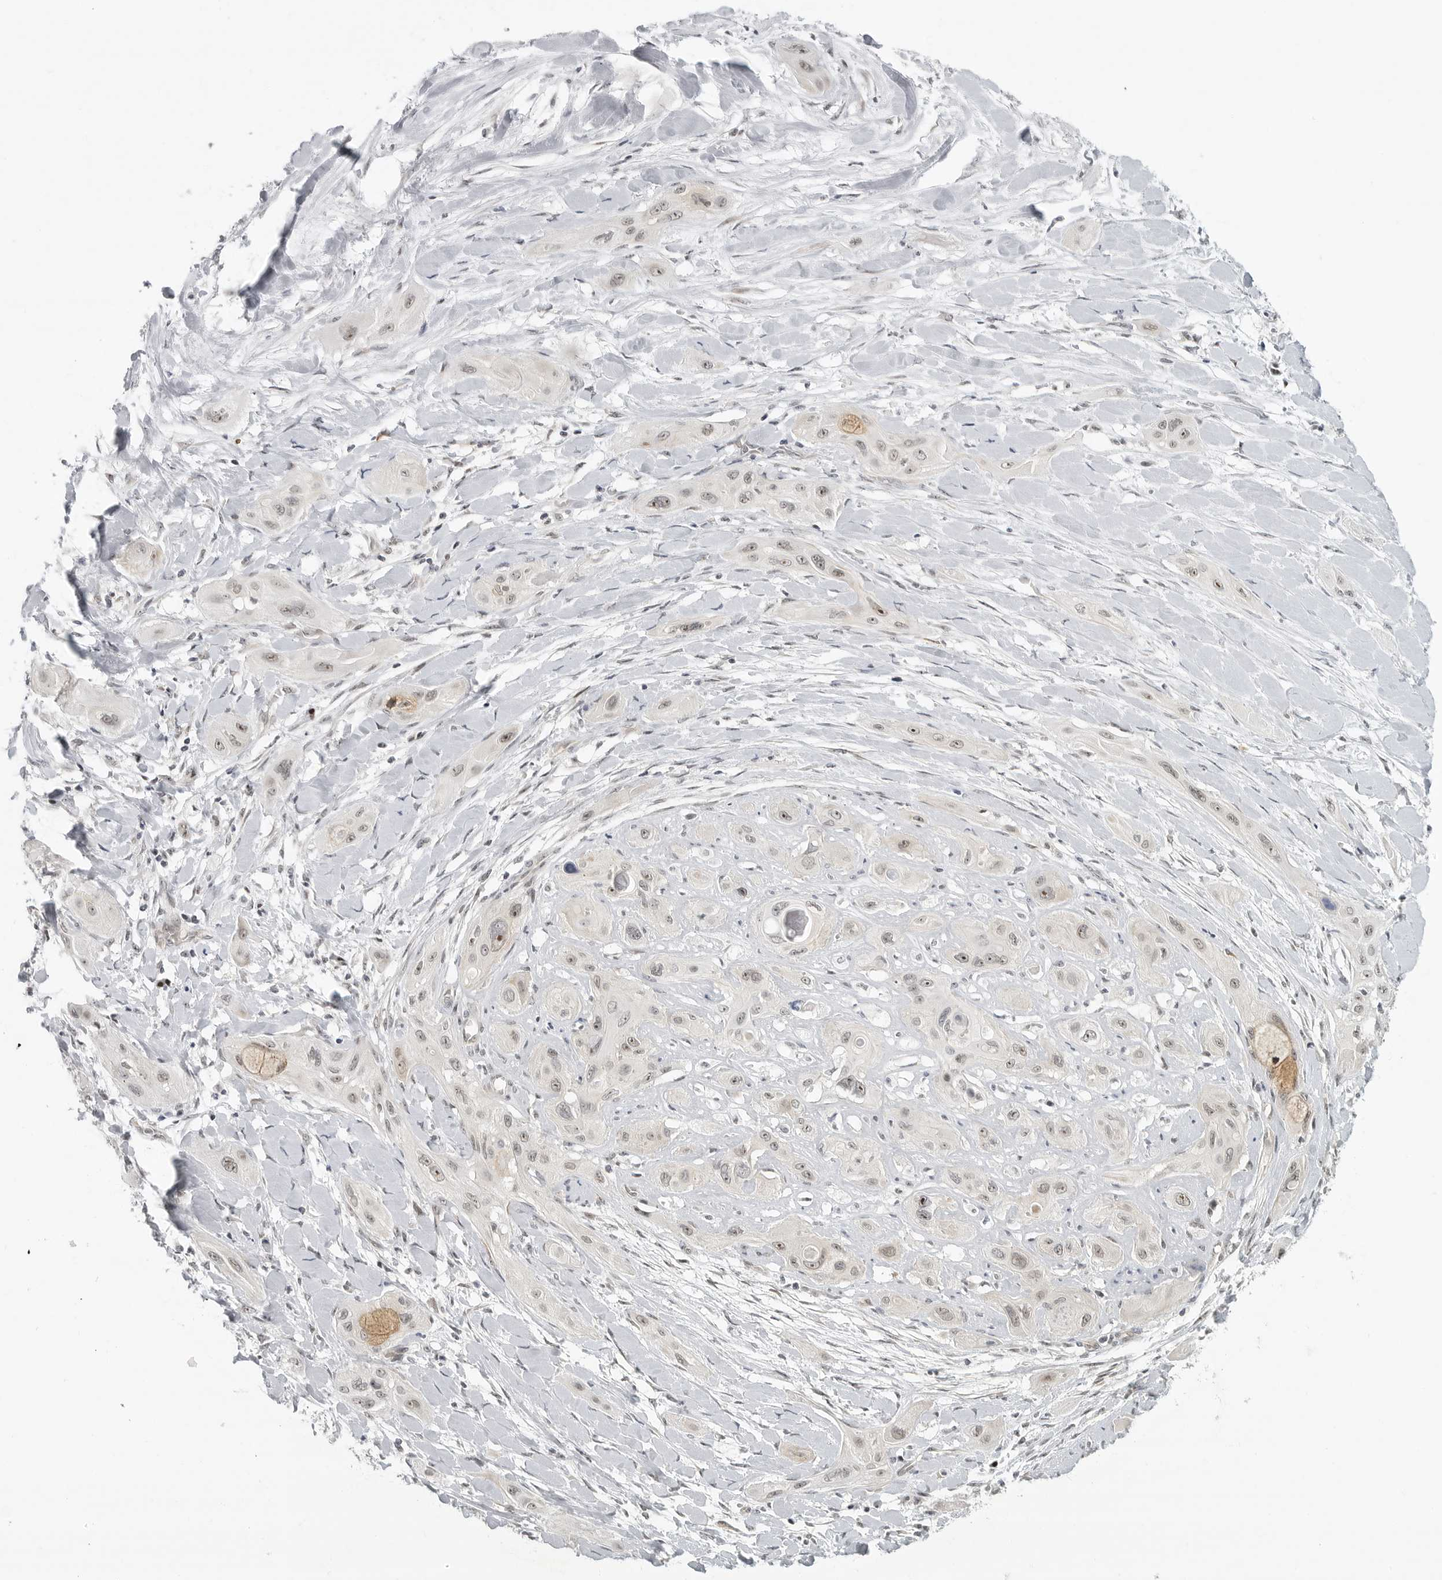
{"staining": {"intensity": "weak", "quantity": "25%-75%", "location": "nuclear"}, "tissue": "lung cancer", "cell_type": "Tumor cells", "image_type": "cancer", "snomed": [{"axis": "morphology", "description": "Squamous cell carcinoma, NOS"}, {"axis": "topography", "description": "Lung"}], "caption": "Protein expression analysis of human lung squamous cell carcinoma reveals weak nuclear expression in approximately 25%-75% of tumor cells.", "gene": "CEP295NL", "patient": {"sex": "female", "age": 47}}